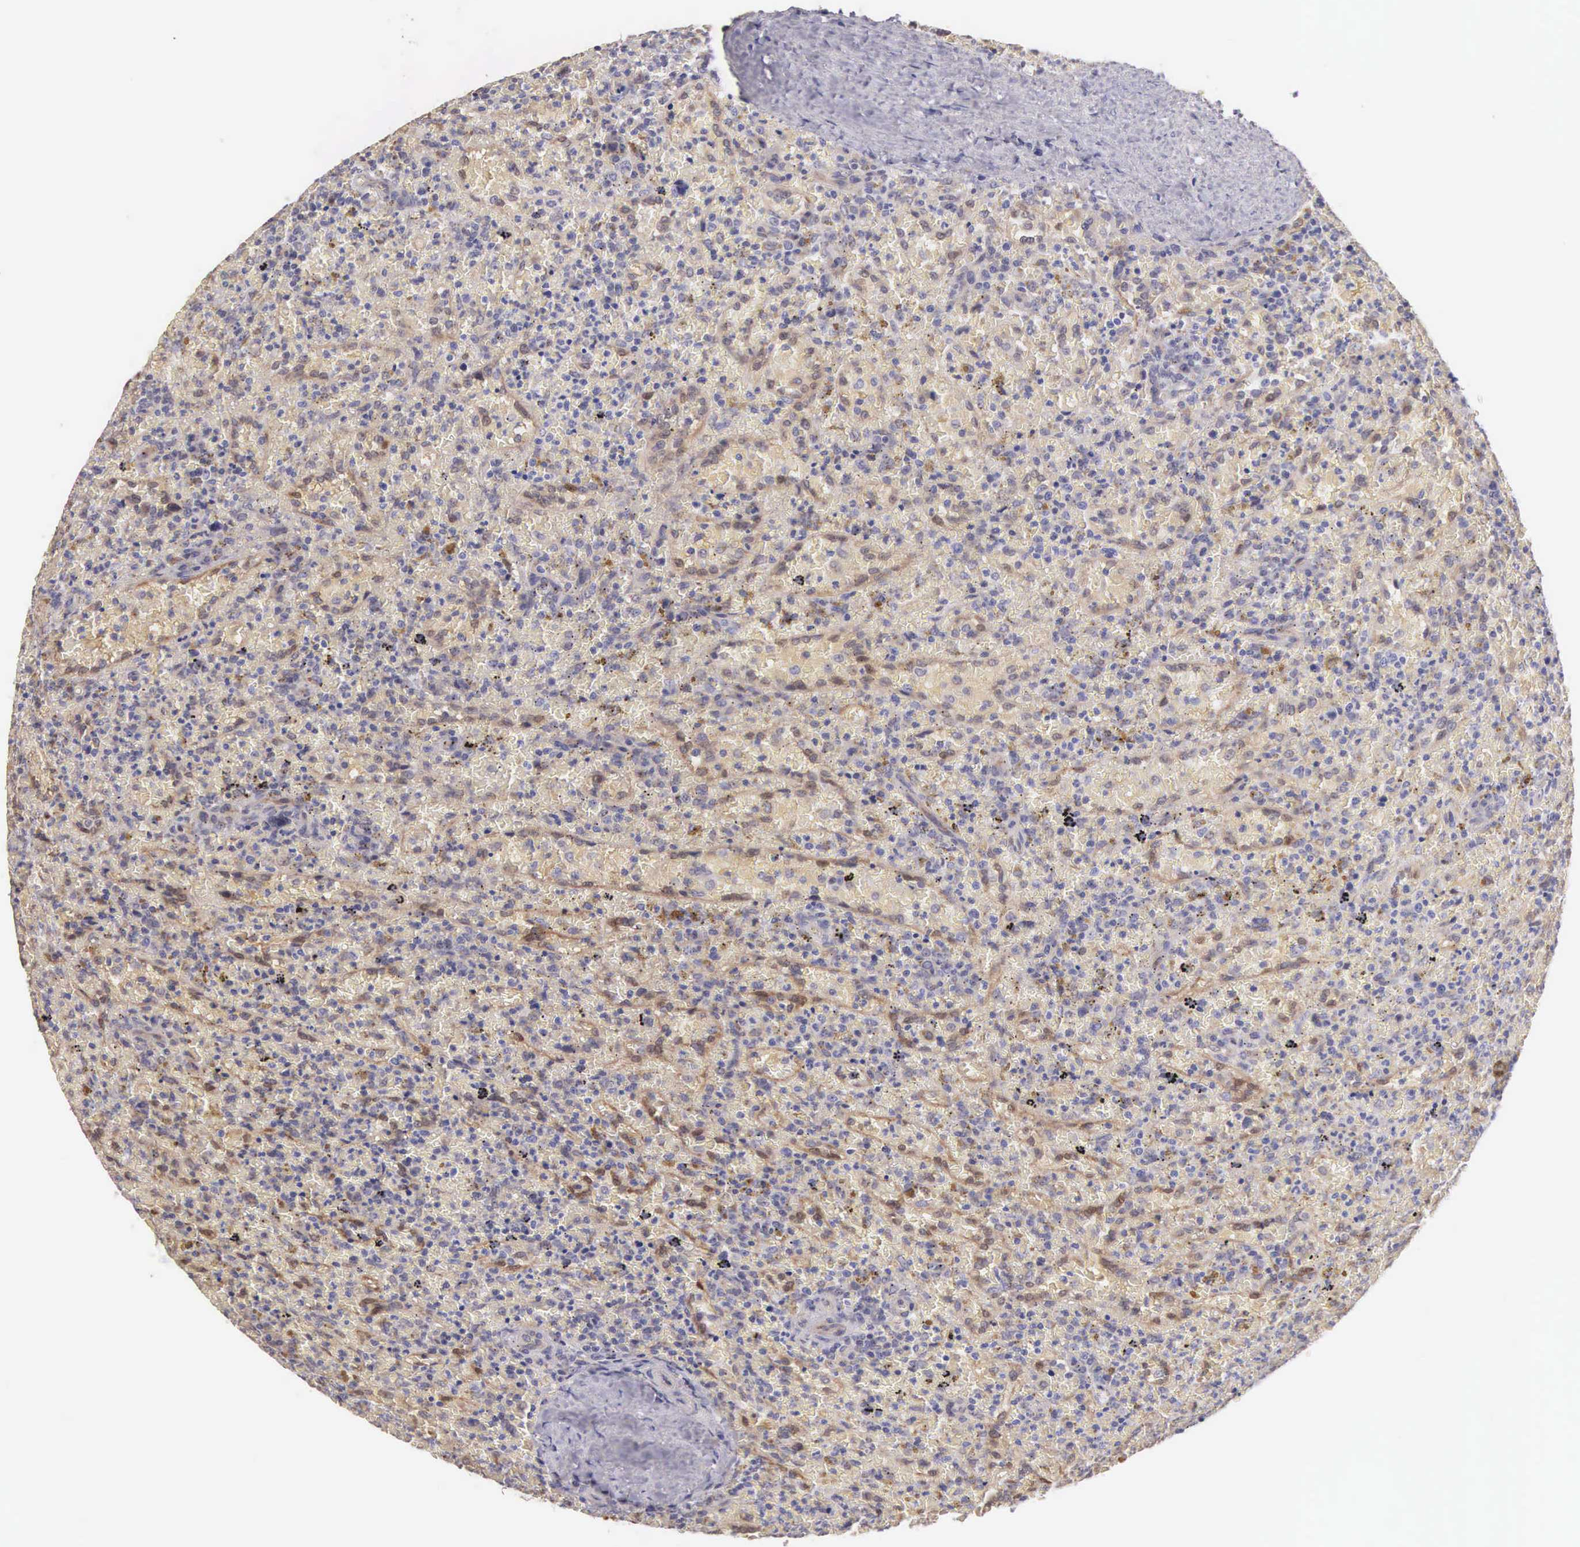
{"staining": {"intensity": "negative", "quantity": "none", "location": "none"}, "tissue": "lymphoma", "cell_type": "Tumor cells", "image_type": "cancer", "snomed": [{"axis": "morphology", "description": "Malignant lymphoma, non-Hodgkin's type, High grade"}, {"axis": "topography", "description": "Spleen"}, {"axis": "topography", "description": "Lymph node"}], "caption": "A micrograph of high-grade malignant lymphoma, non-Hodgkin's type stained for a protein demonstrates no brown staining in tumor cells.", "gene": "PIR", "patient": {"sex": "female", "age": 70}}